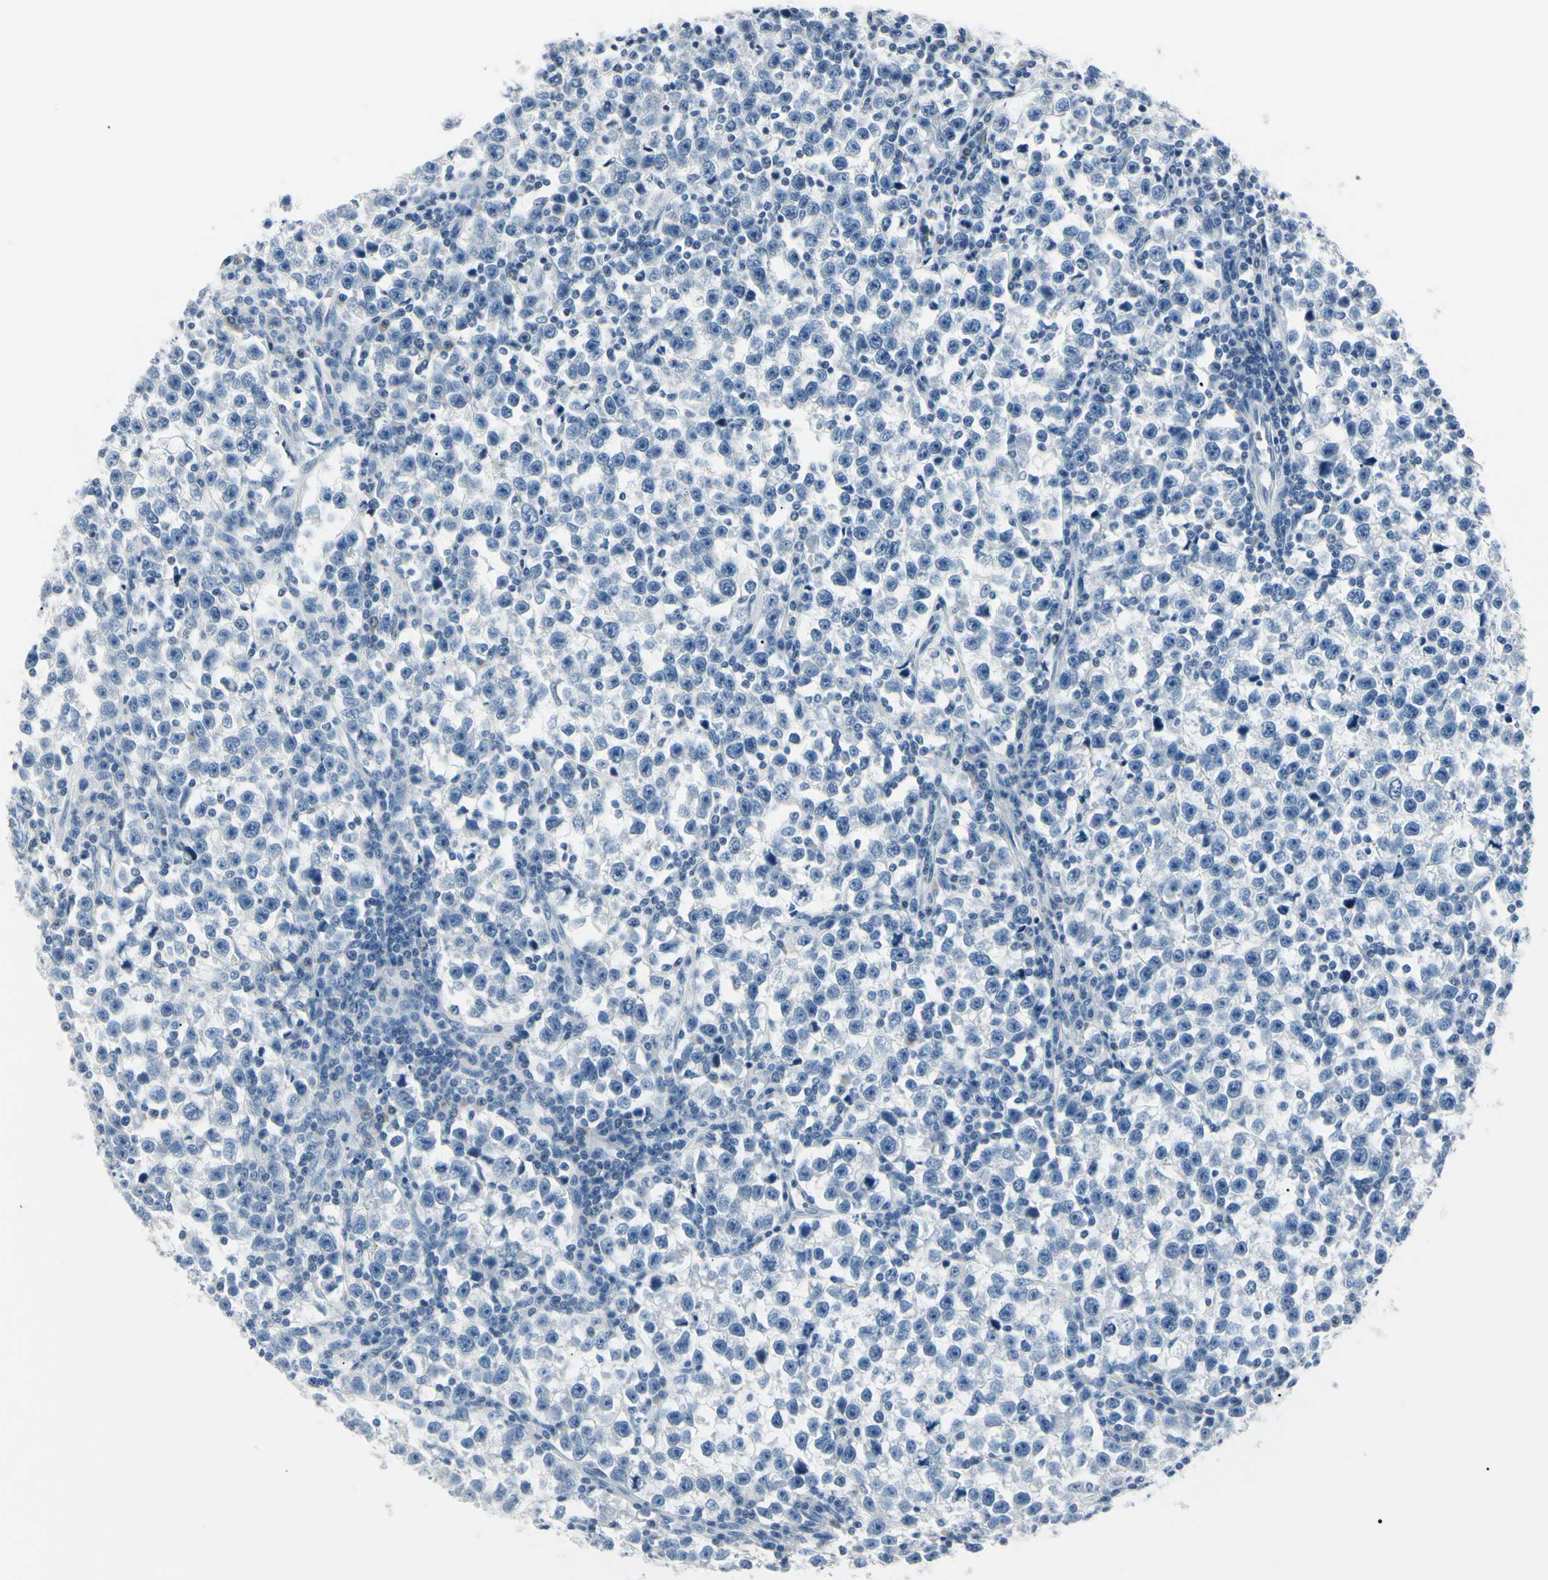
{"staining": {"intensity": "negative", "quantity": "none", "location": "none"}, "tissue": "testis cancer", "cell_type": "Tumor cells", "image_type": "cancer", "snomed": [{"axis": "morphology", "description": "Seminoma, NOS"}, {"axis": "topography", "description": "Testis"}], "caption": "Immunohistochemistry of human testis cancer shows no positivity in tumor cells.", "gene": "CA2", "patient": {"sex": "male", "age": 43}}